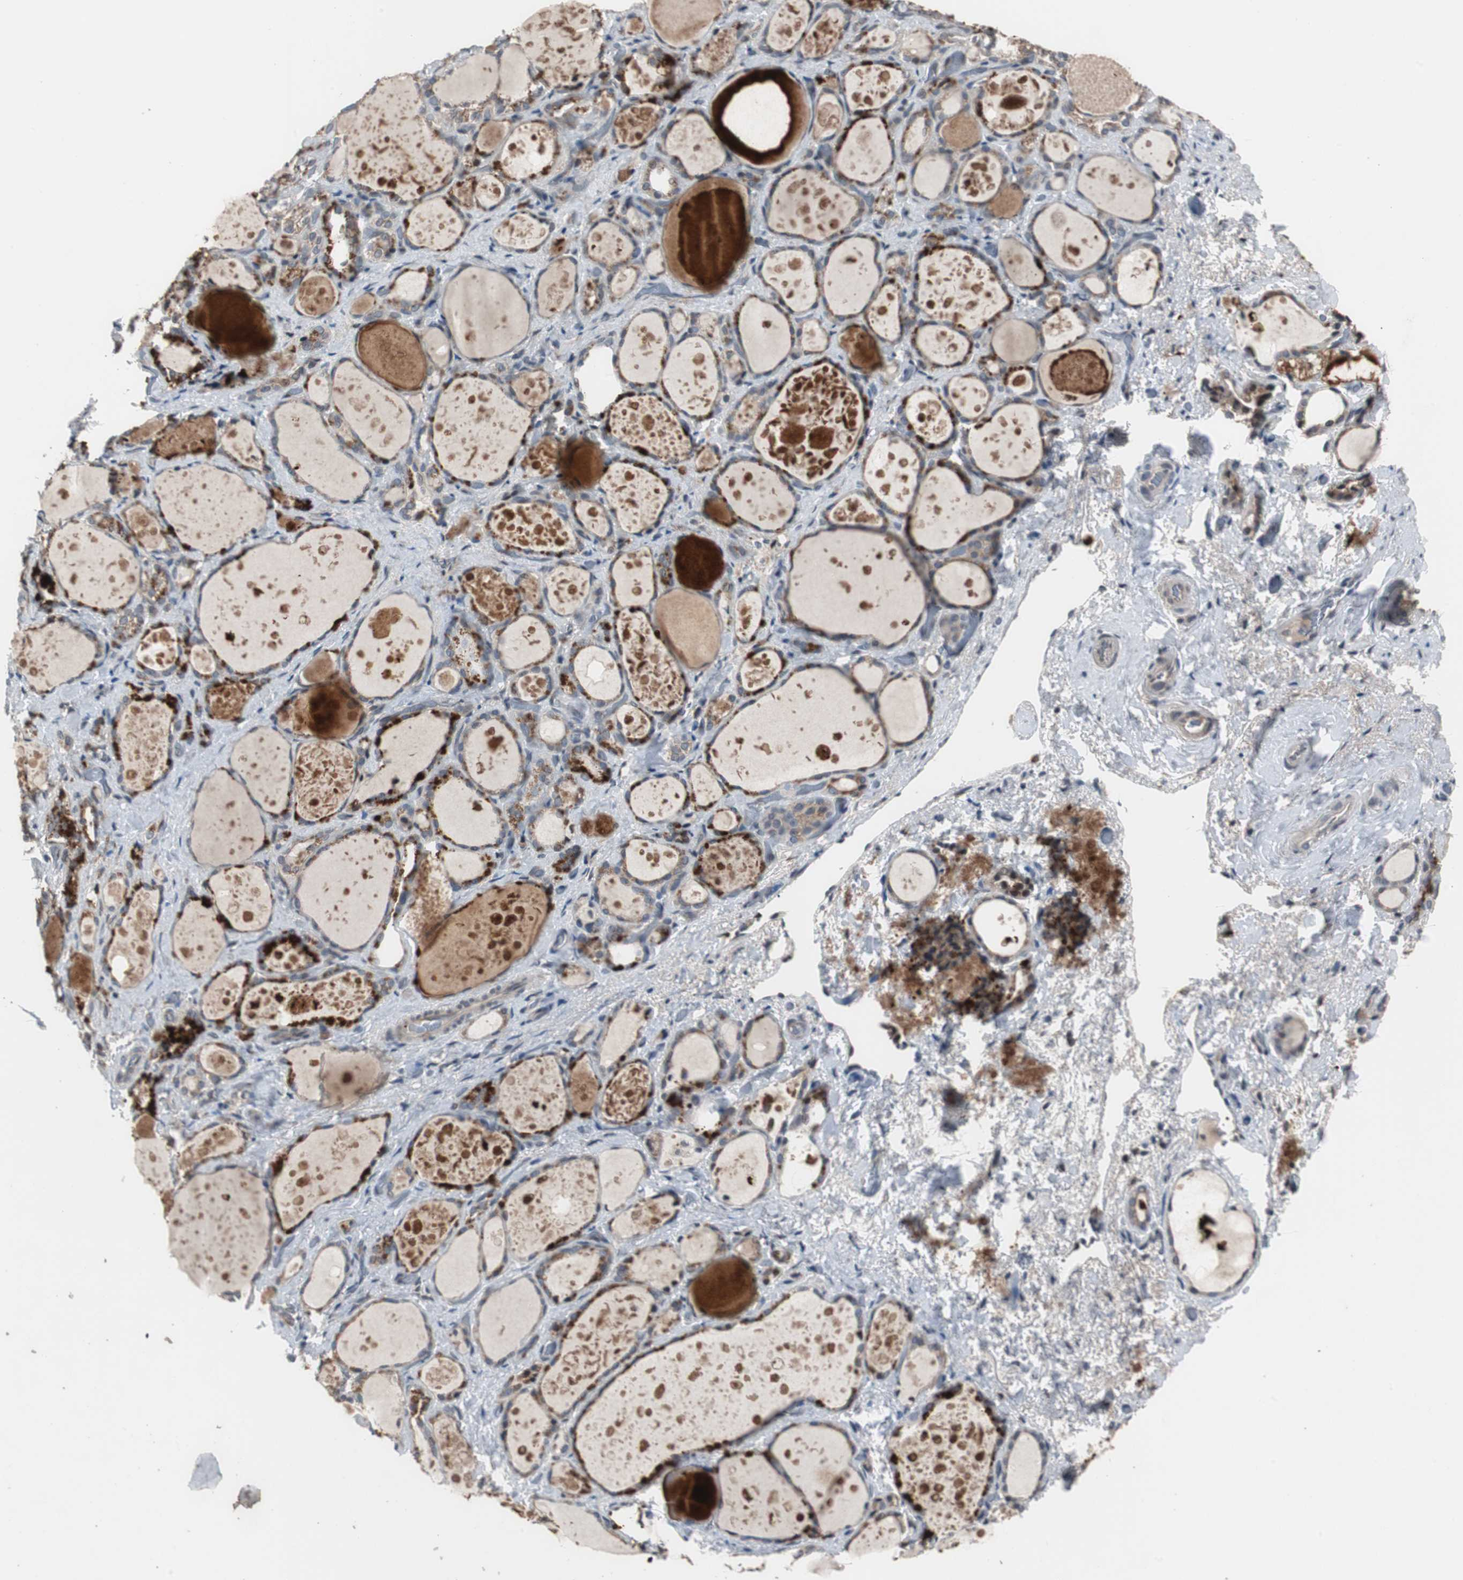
{"staining": {"intensity": "weak", "quantity": ">75%", "location": "cytoplasmic/membranous"}, "tissue": "thyroid gland", "cell_type": "Glandular cells", "image_type": "normal", "snomed": [{"axis": "morphology", "description": "Normal tissue, NOS"}, {"axis": "topography", "description": "Thyroid gland"}], "caption": "Immunohistochemistry image of normal thyroid gland stained for a protein (brown), which displays low levels of weak cytoplasmic/membranous positivity in approximately >75% of glandular cells.", "gene": "ZMPSTE24", "patient": {"sex": "female", "age": 75}}